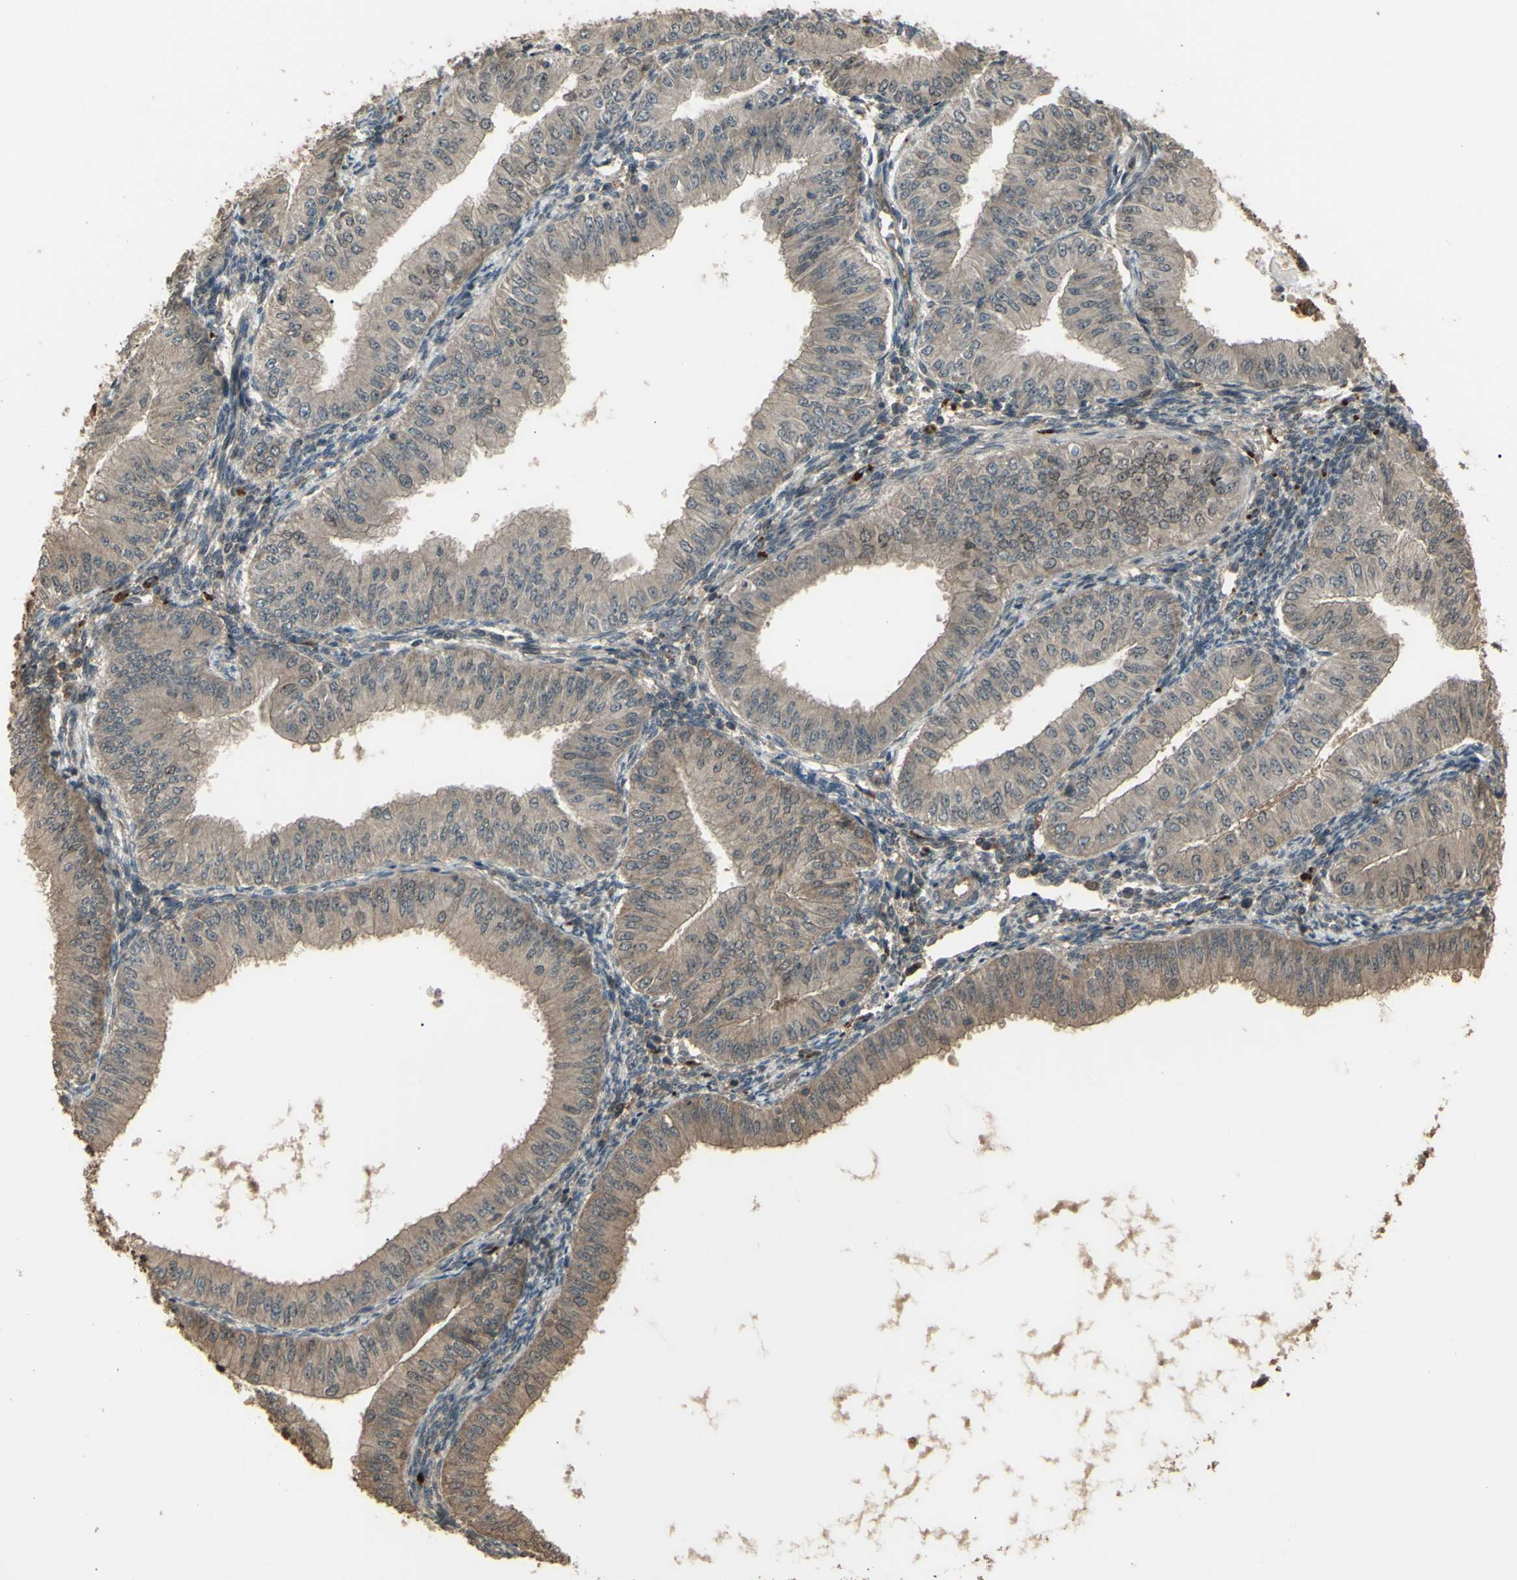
{"staining": {"intensity": "weak", "quantity": ">75%", "location": "cytoplasmic/membranous"}, "tissue": "endometrial cancer", "cell_type": "Tumor cells", "image_type": "cancer", "snomed": [{"axis": "morphology", "description": "Normal tissue, NOS"}, {"axis": "morphology", "description": "Adenocarcinoma, NOS"}, {"axis": "topography", "description": "Endometrium"}], "caption": "IHC histopathology image of adenocarcinoma (endometrial) stained for a protein (brown), which displays low levels of weak cytoplasmic/membranous positivity in about >75% of tumor cells.", "gene": "GNAS", "patient": {"sex": "female", "age": 53}}